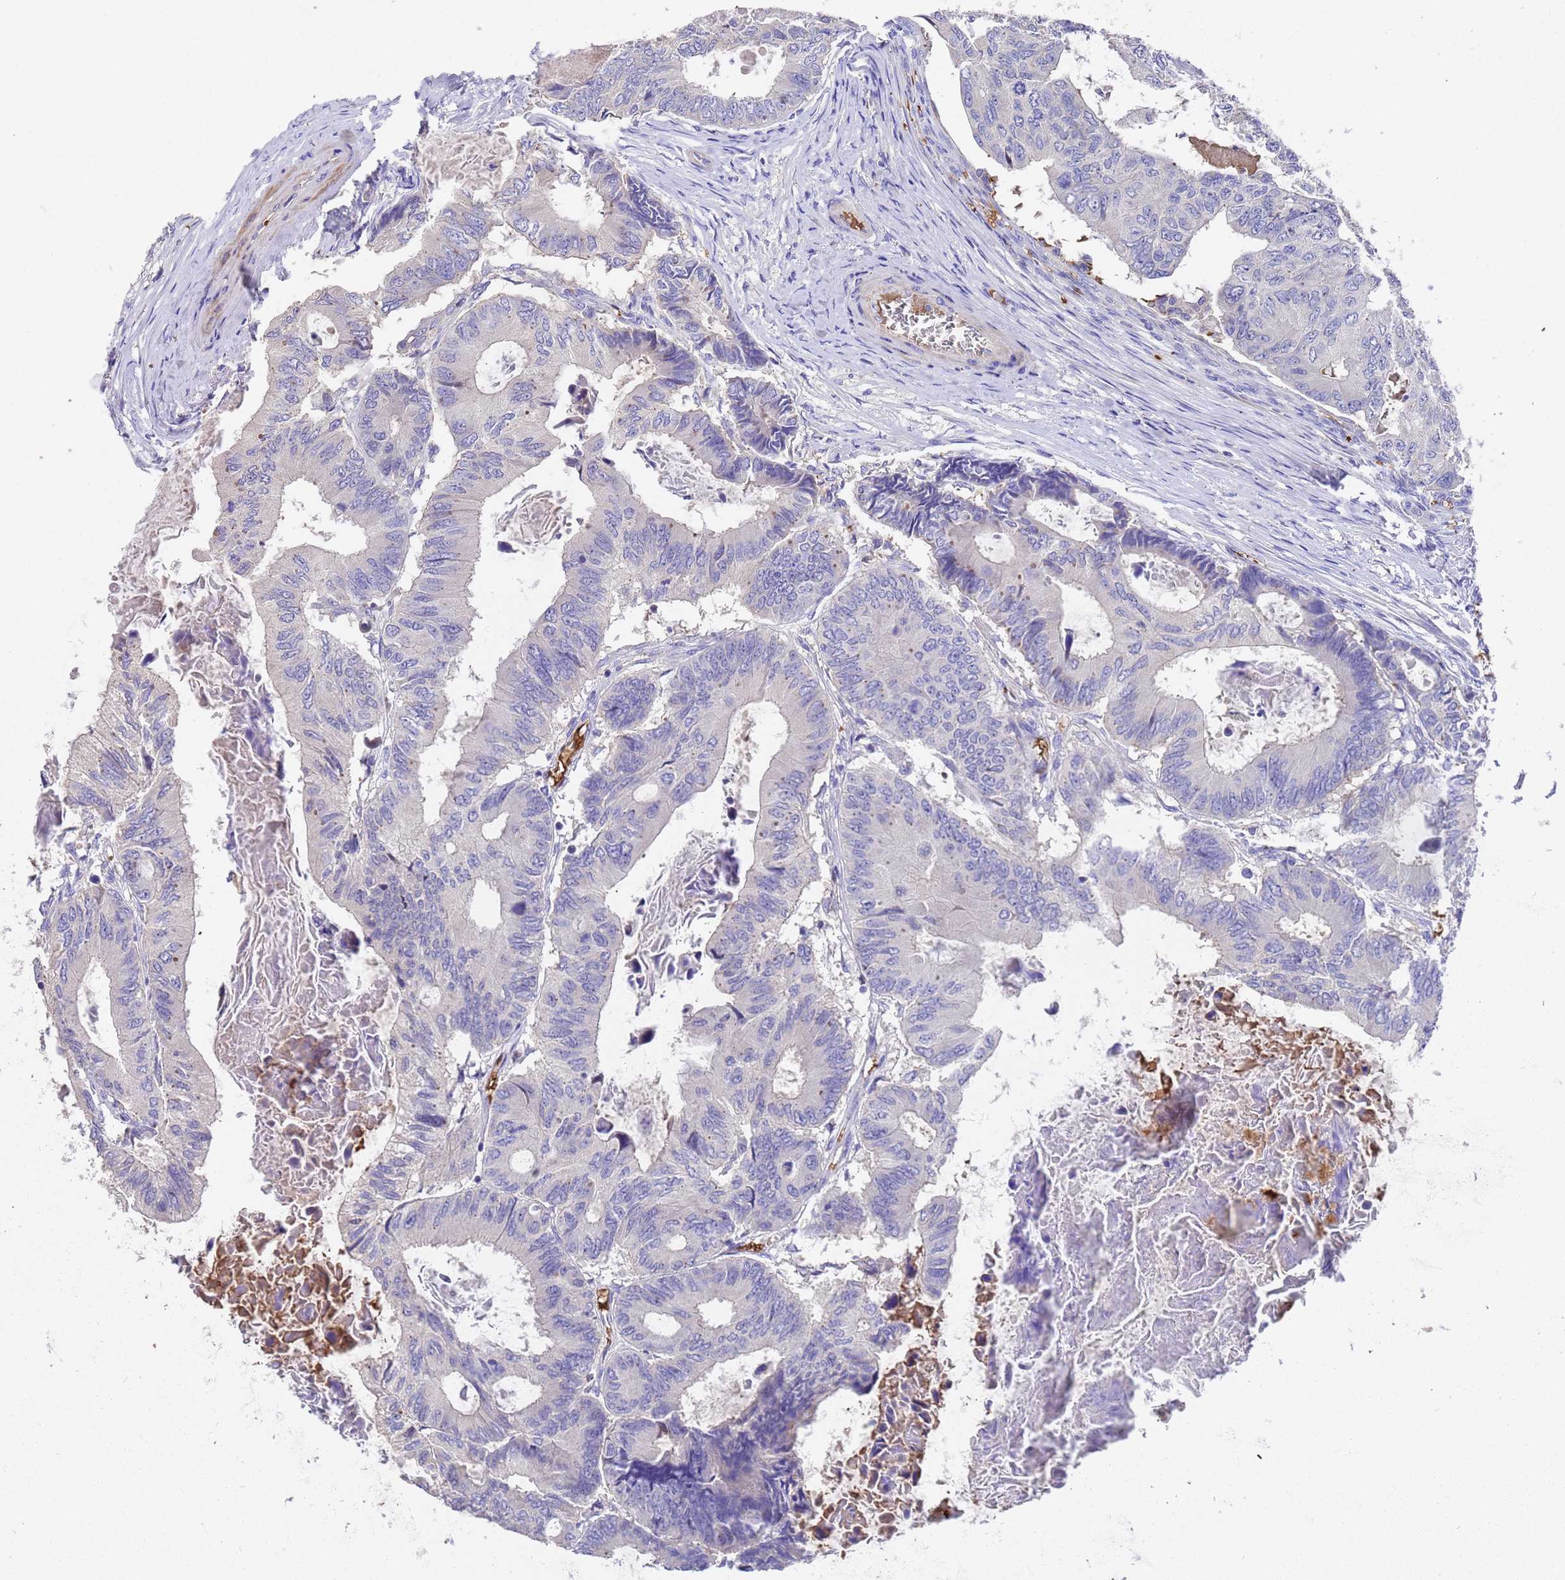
{"staining": {"intensity": "negative", "quantity": "none", "location": "none"}, "tissue": "colorectal cancer", "cell_type": "Tumor cells", "image_type": "cancer", "snomed": [{"axis": "morphology", "description": "Adenocarcinoma, NOS"}, {"axis": "topography", "description": "Colon"}], "caption": "A high-resolution micrograph shows immunohistochemistry staining of adenocarcinoma (colorectal), which shows no significant expression in tumor cells.", "gene": "ELP6", "patient": {"sex": "male", "age": 85}}